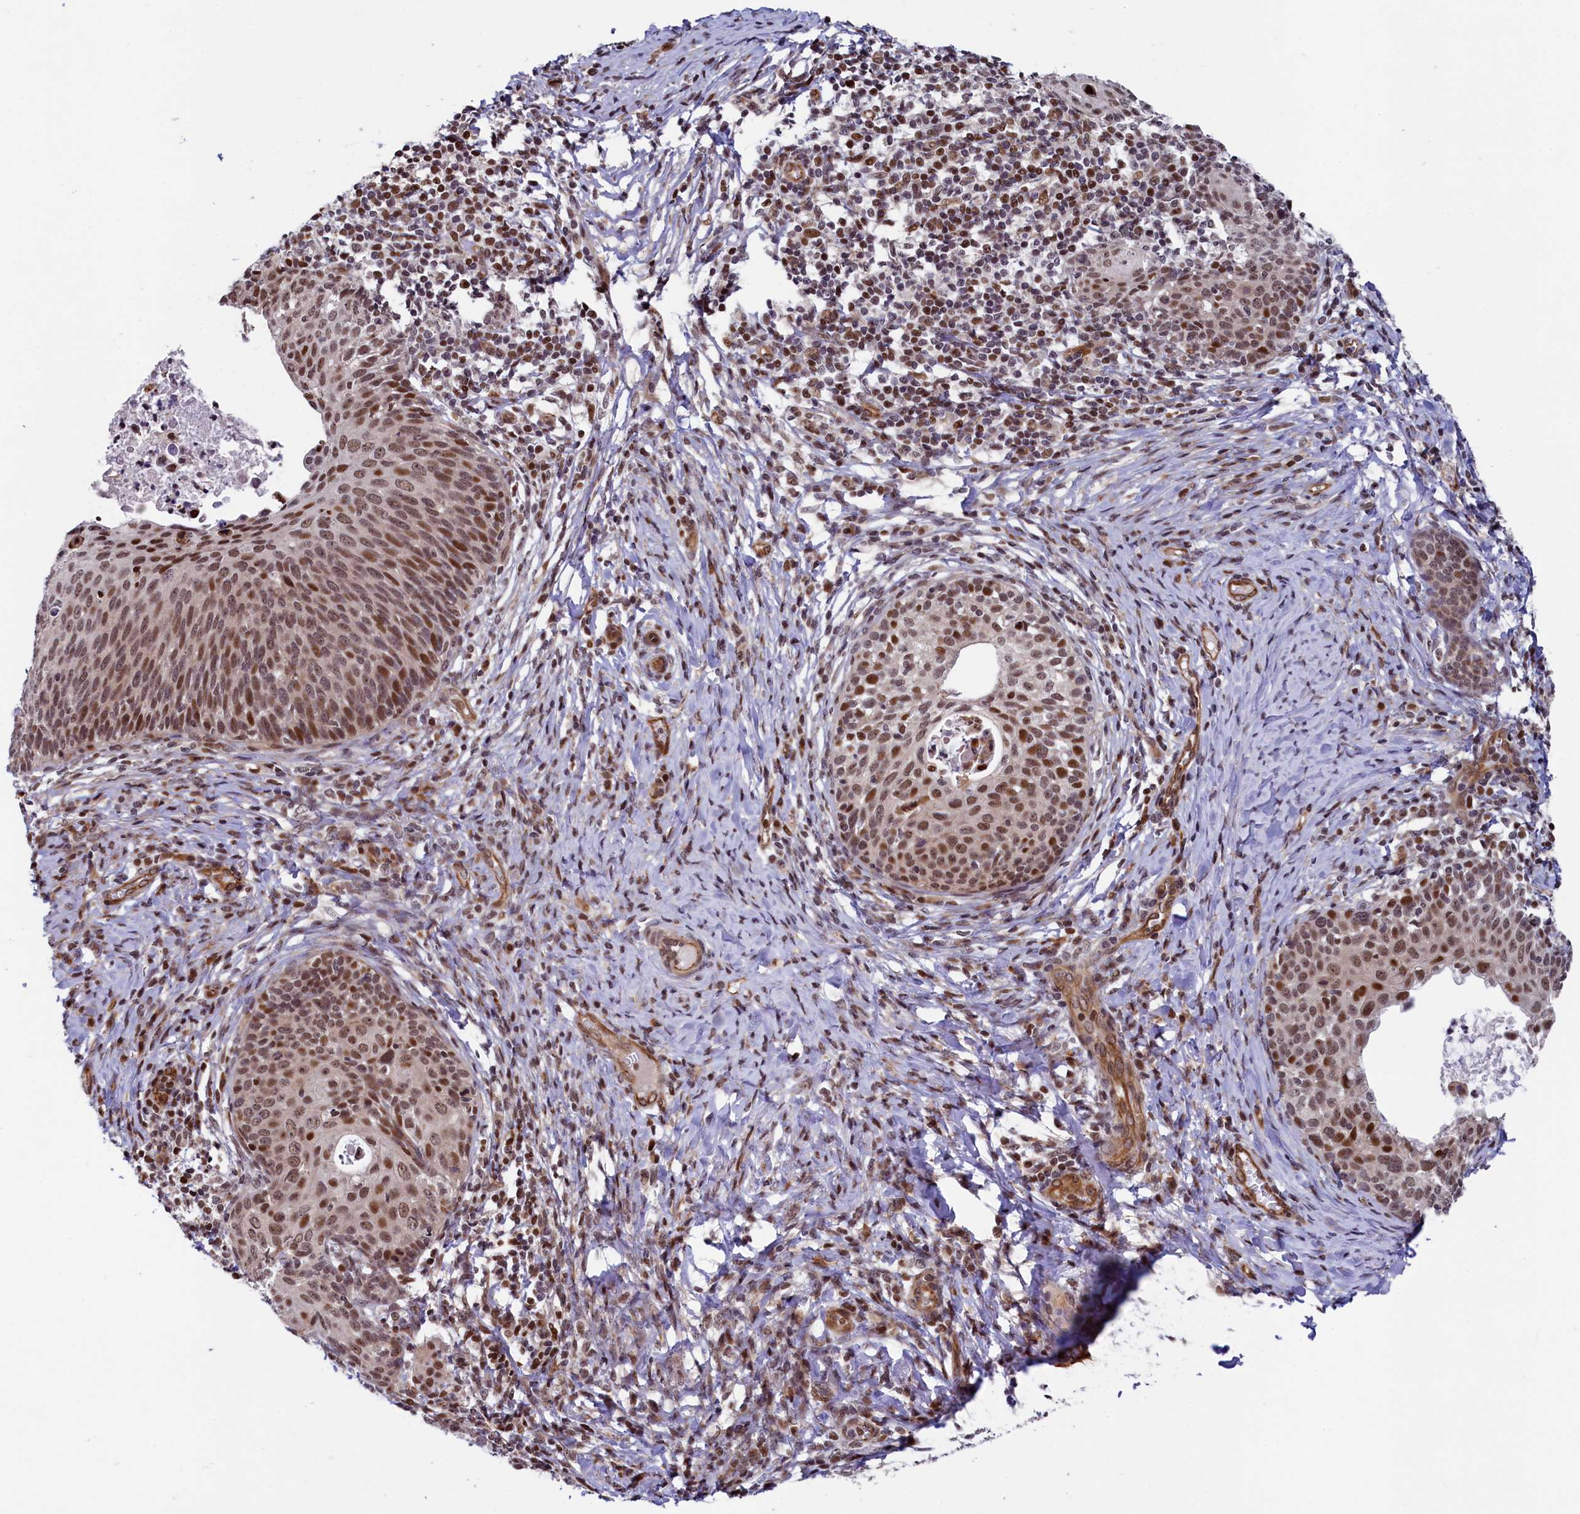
{"staining": {"intensity": "moderate", "quantity": ">75%", "location": "nuclear"}, "tissue": "cervical cancer", "cell_type": "Tumor cells", "image_type": "cancer", "snomed": [{"axis": "morphology", "description": "Squamous cell carcinoma, NOS"}, {"axis": "topography", "description": "Cervix"}], "caption": "Squamous cell carcinoma (cervical) stained with IHC demonstrates moderate nuclear positivity in about >75% of tumor cells.", "gene": "LEO1", "patient": {"sex": "female", "age": 52}}